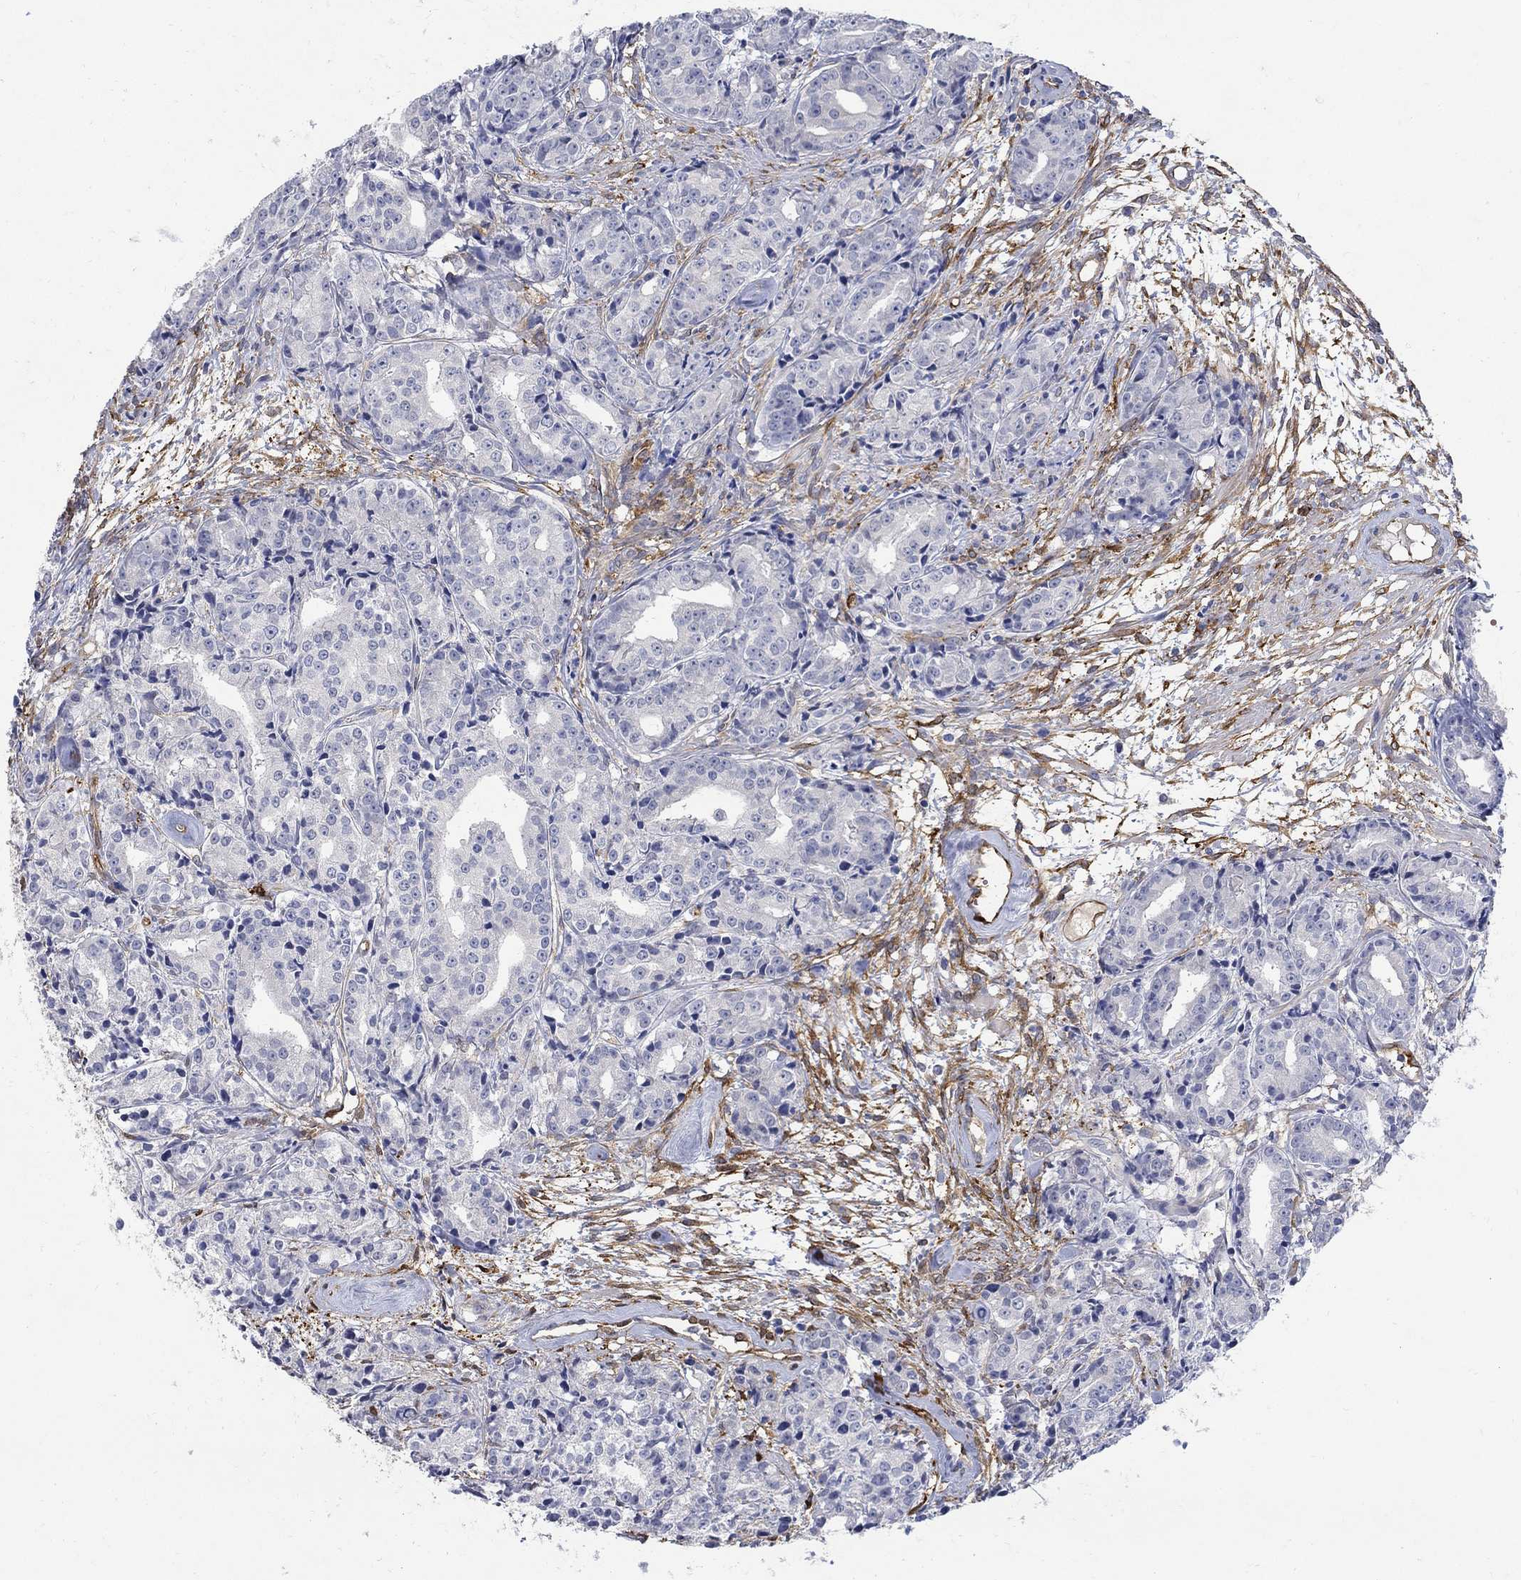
{"staining": {"intensity": "negative", "quantity": "none", "location": "none"}, "tissue": "prostate cancer", "cell_type": "Tumor cells", "image_type": "cancer", "snomed": [{"axis": "morphology", "description": "Adenocarcinoma, Medium grade"}, {"axis": "topography", "description": "Prostate"}], "caption": "Immunohistochemistry of human prostate medium-grade adenocarcinoma demonstrates no positivity in tumor cells. Brightfield microscopy of immunohistochemistry (IHC) stained with DAB (brown) and hematoxylin (blue), captured at high magnification.", "gene": "TGM2", "patient": {"sex": "male", "age": 74}}